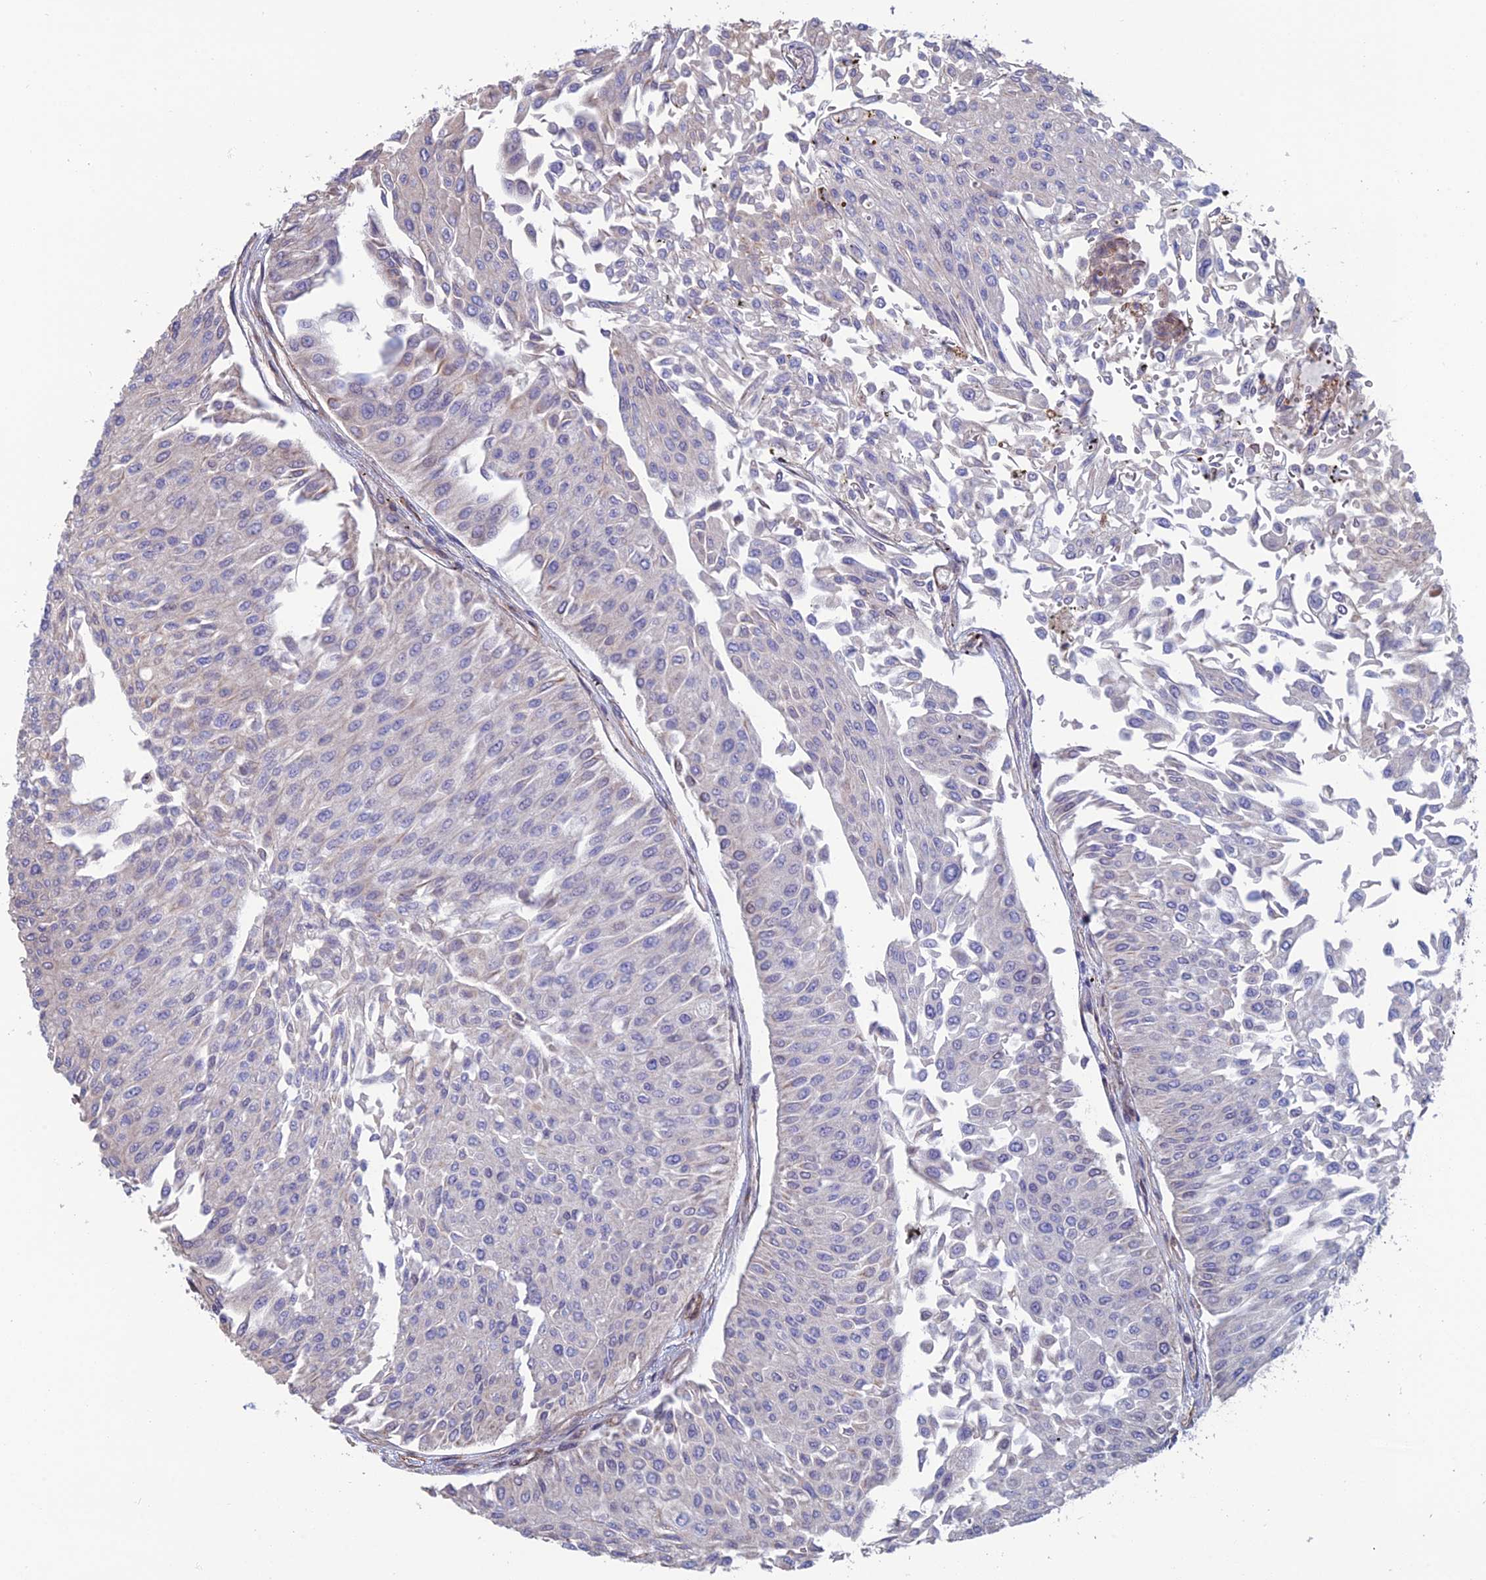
{"staining": {"intensity": "negative", "quantity": "none", "location": "none"}, "tissue": "urothelial cancer", "cell_type": "Tumor cells", "image_type": "cancer", "snomed": [{"axis": "morphology", "description": "Urothelial carcinoma, Low grade"}, {"axis": "topography", "description": "Urinary bladder"}], "caption": "Immunohistochemistry of urothelial cancer shows no expression in tumor cells.", "gene": "CCDC183", "patient": {"sex": "male", "age": 67}}